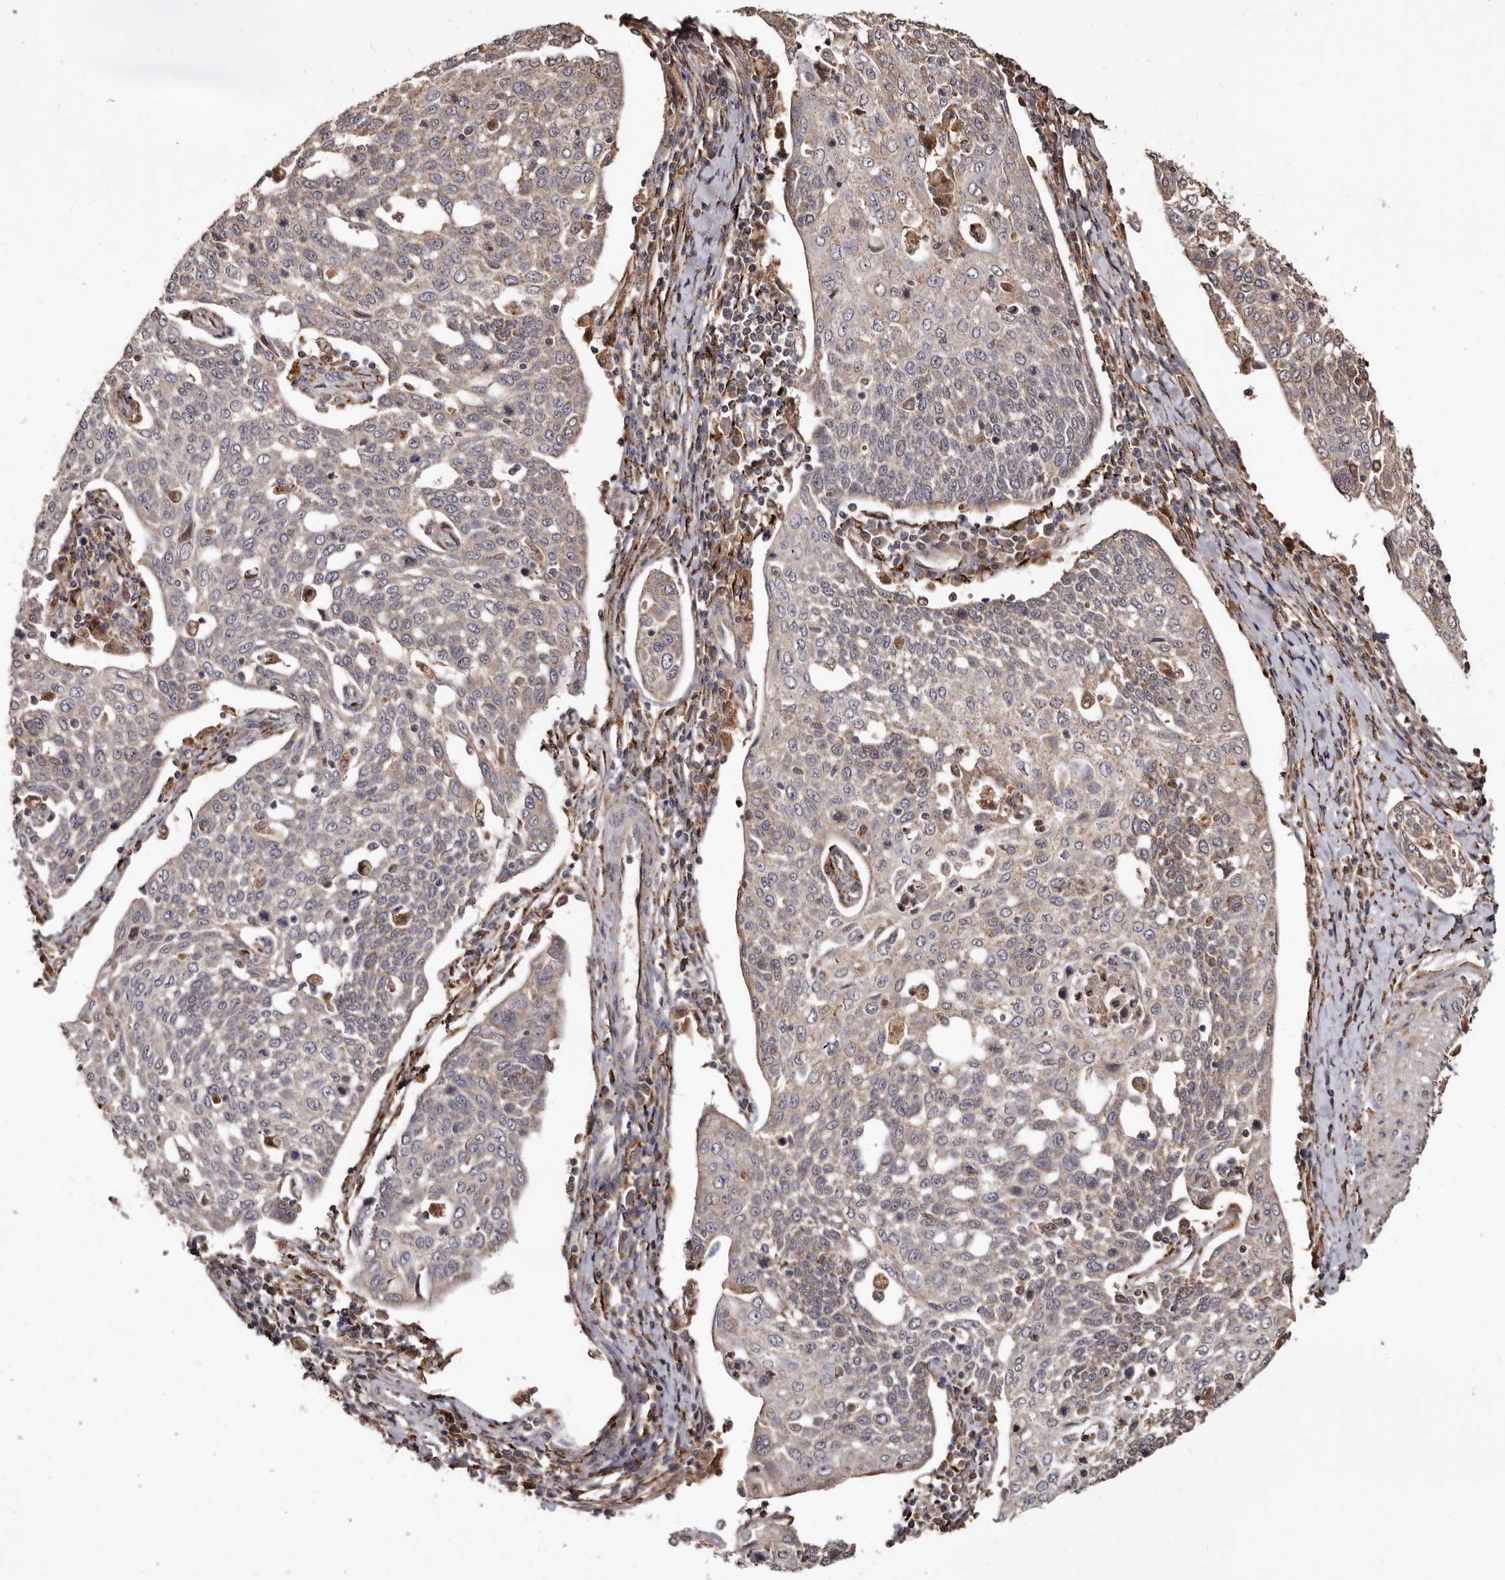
{"staining": {"intensity": "weak", "quantity": "<25%", "location": "cytoplasmic/membranous"}, "tissue": "cervical cancer", "cell_type": "Tumor cells", "image_type": "cancer", "snomed": [{"axis": "morphology", "description": "Squamous cell carcinoma, NOS"}, {"axis": "topography", "description": "Cervix"}], "caption": "Micrograph shows no protein expression in tumor cells of cervical squamous cell carcinoma tissue. (DAB (3,3'-diaminobenzidine) IHC visualized using brightfield microscopy, high magnification).", "gene": "AKAP7", "patient": {"sex": "female", "age": 34}}